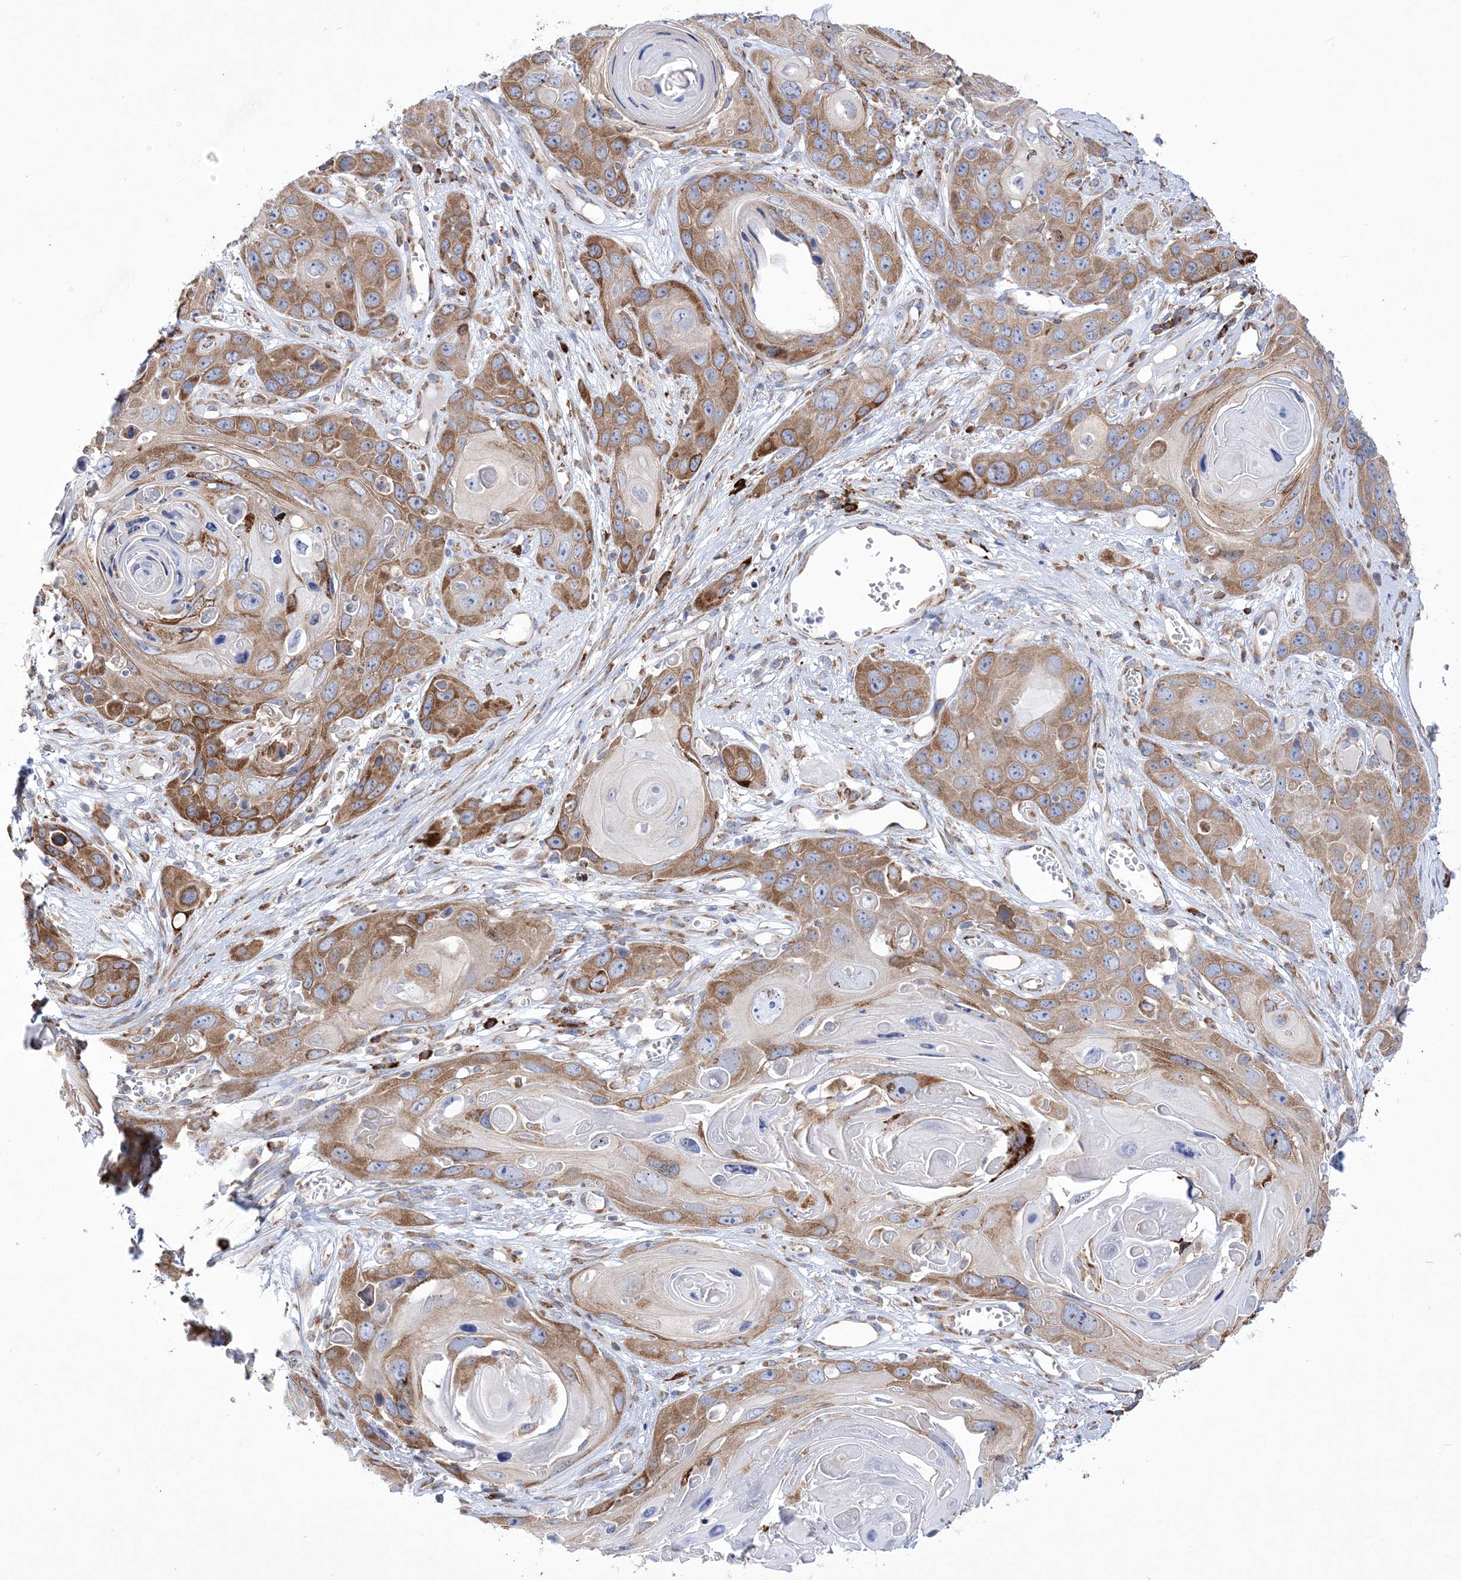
{"staining": {"intensity": "moderate", "quantity": ">75%", "location": "cytoplasmic/membranous"}, "tissue": "skin cancer", "cell_type": "Tumor cells", "image_type": "cancer", "snomed": [{"axis": "morphology", "description": "Squamous cell carcinoma, NOS"}, {"axis": "topography", "description": "Skin"}], "caption": "This image demonstrates immunohistochemistry staining of human skin squamous cell carcinoma, with medium moderate cytoplasmic/membranous staining in approximately >75% of tumor cells.", "gene": "MED31", "patient": {"sex": "male", "age": 55}}